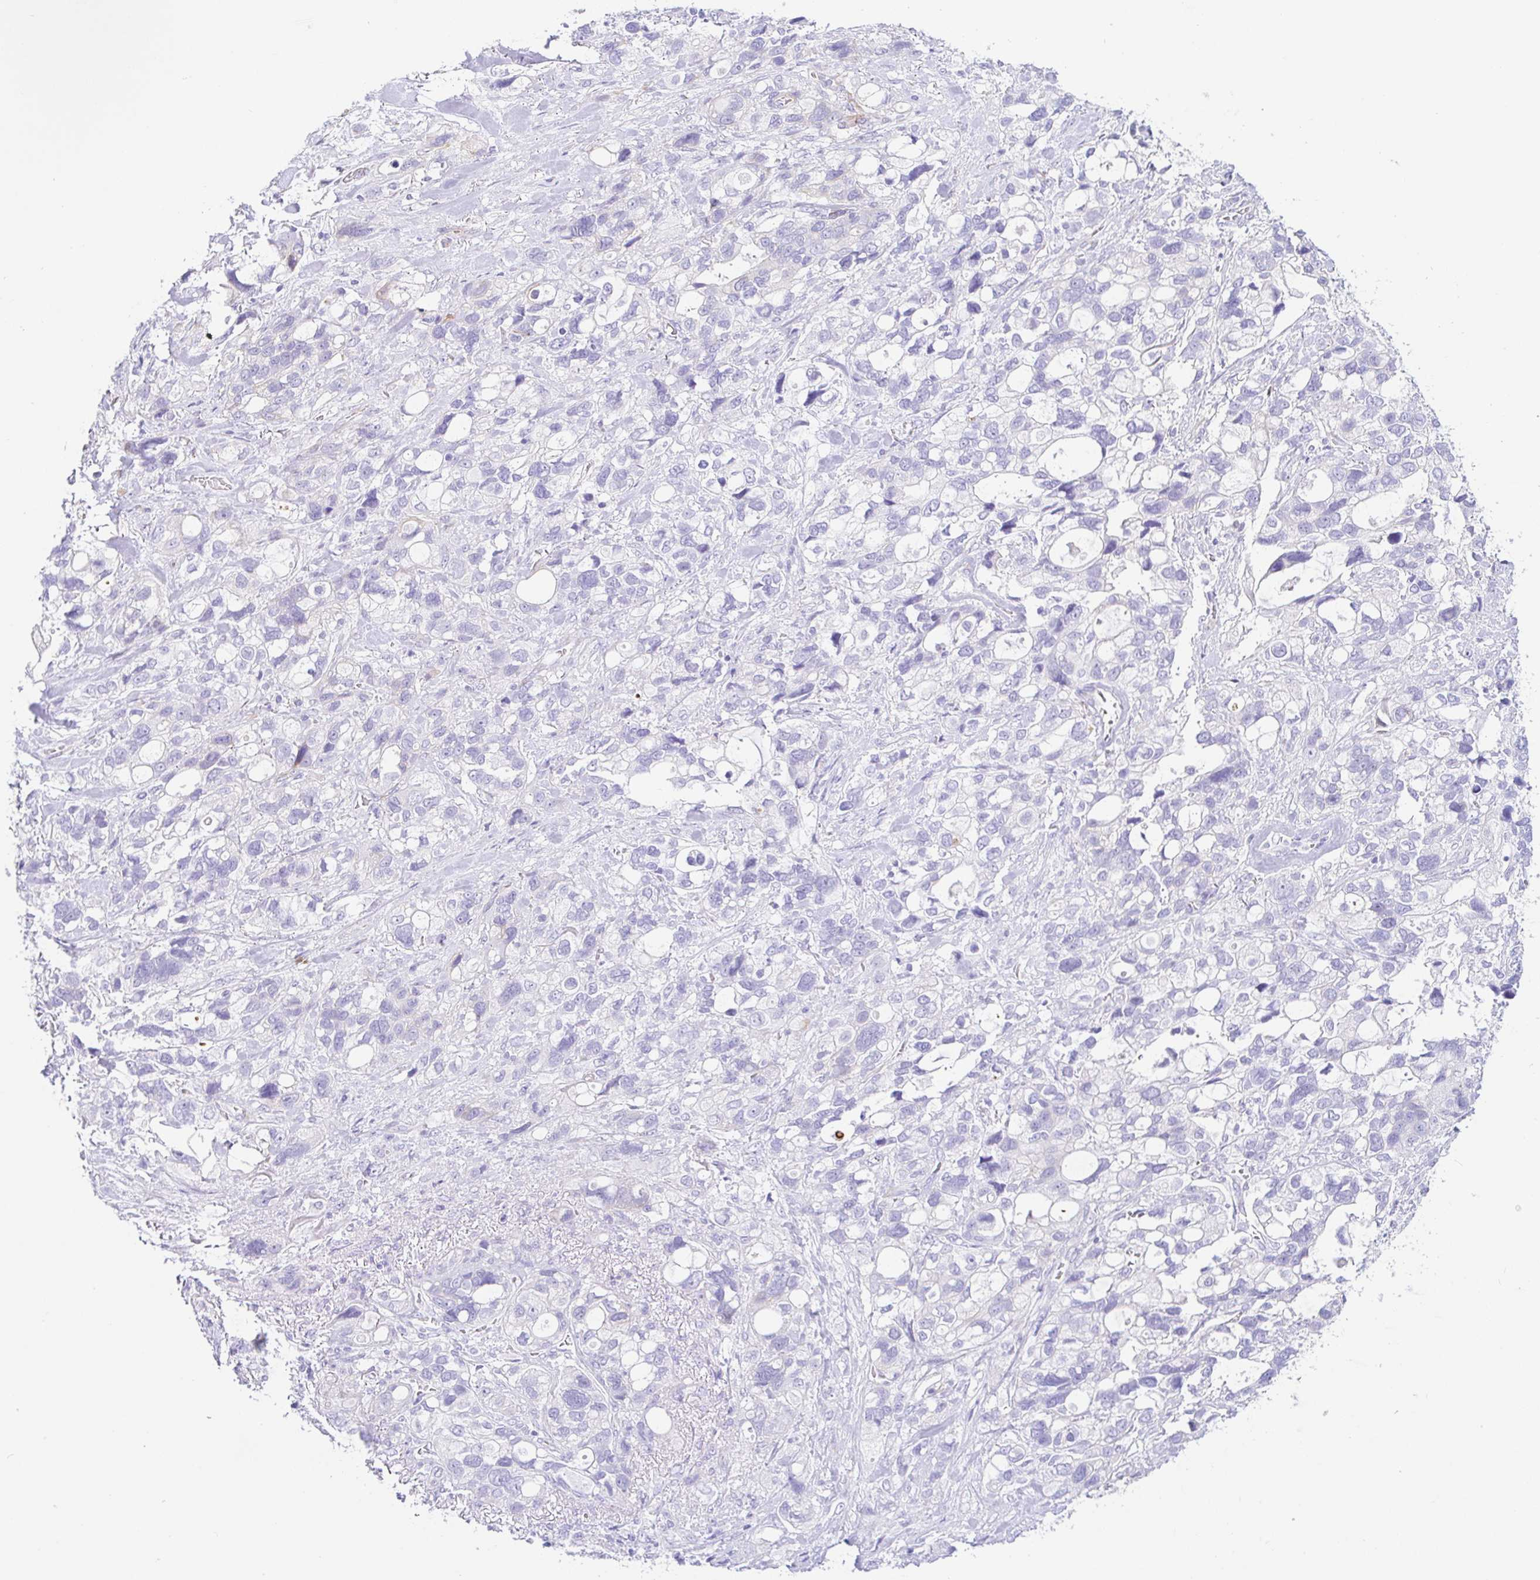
{"staining": {"intensity": "negative", "quantity": "none", "location": "none"}, "tissue": "stomach cancer", "cell_type": "Tumor cells", "image_type": "cancer", "snomed": [{"axis": "morphology", "description": "Adenocarcinoma, NOS"}, {"axis": "topography", "description": "Stomach, upper"}], "caption": "IHC of stomach cancer displays no positivity in tumor cells. The staining was performed using DAB to visualize the protein expression in brown, while the nuclei were stained in blue with hematoxylin (Magnification: 20x).", "gene": "PINLYP", "patient": {"sex": "female", "age": 81}}